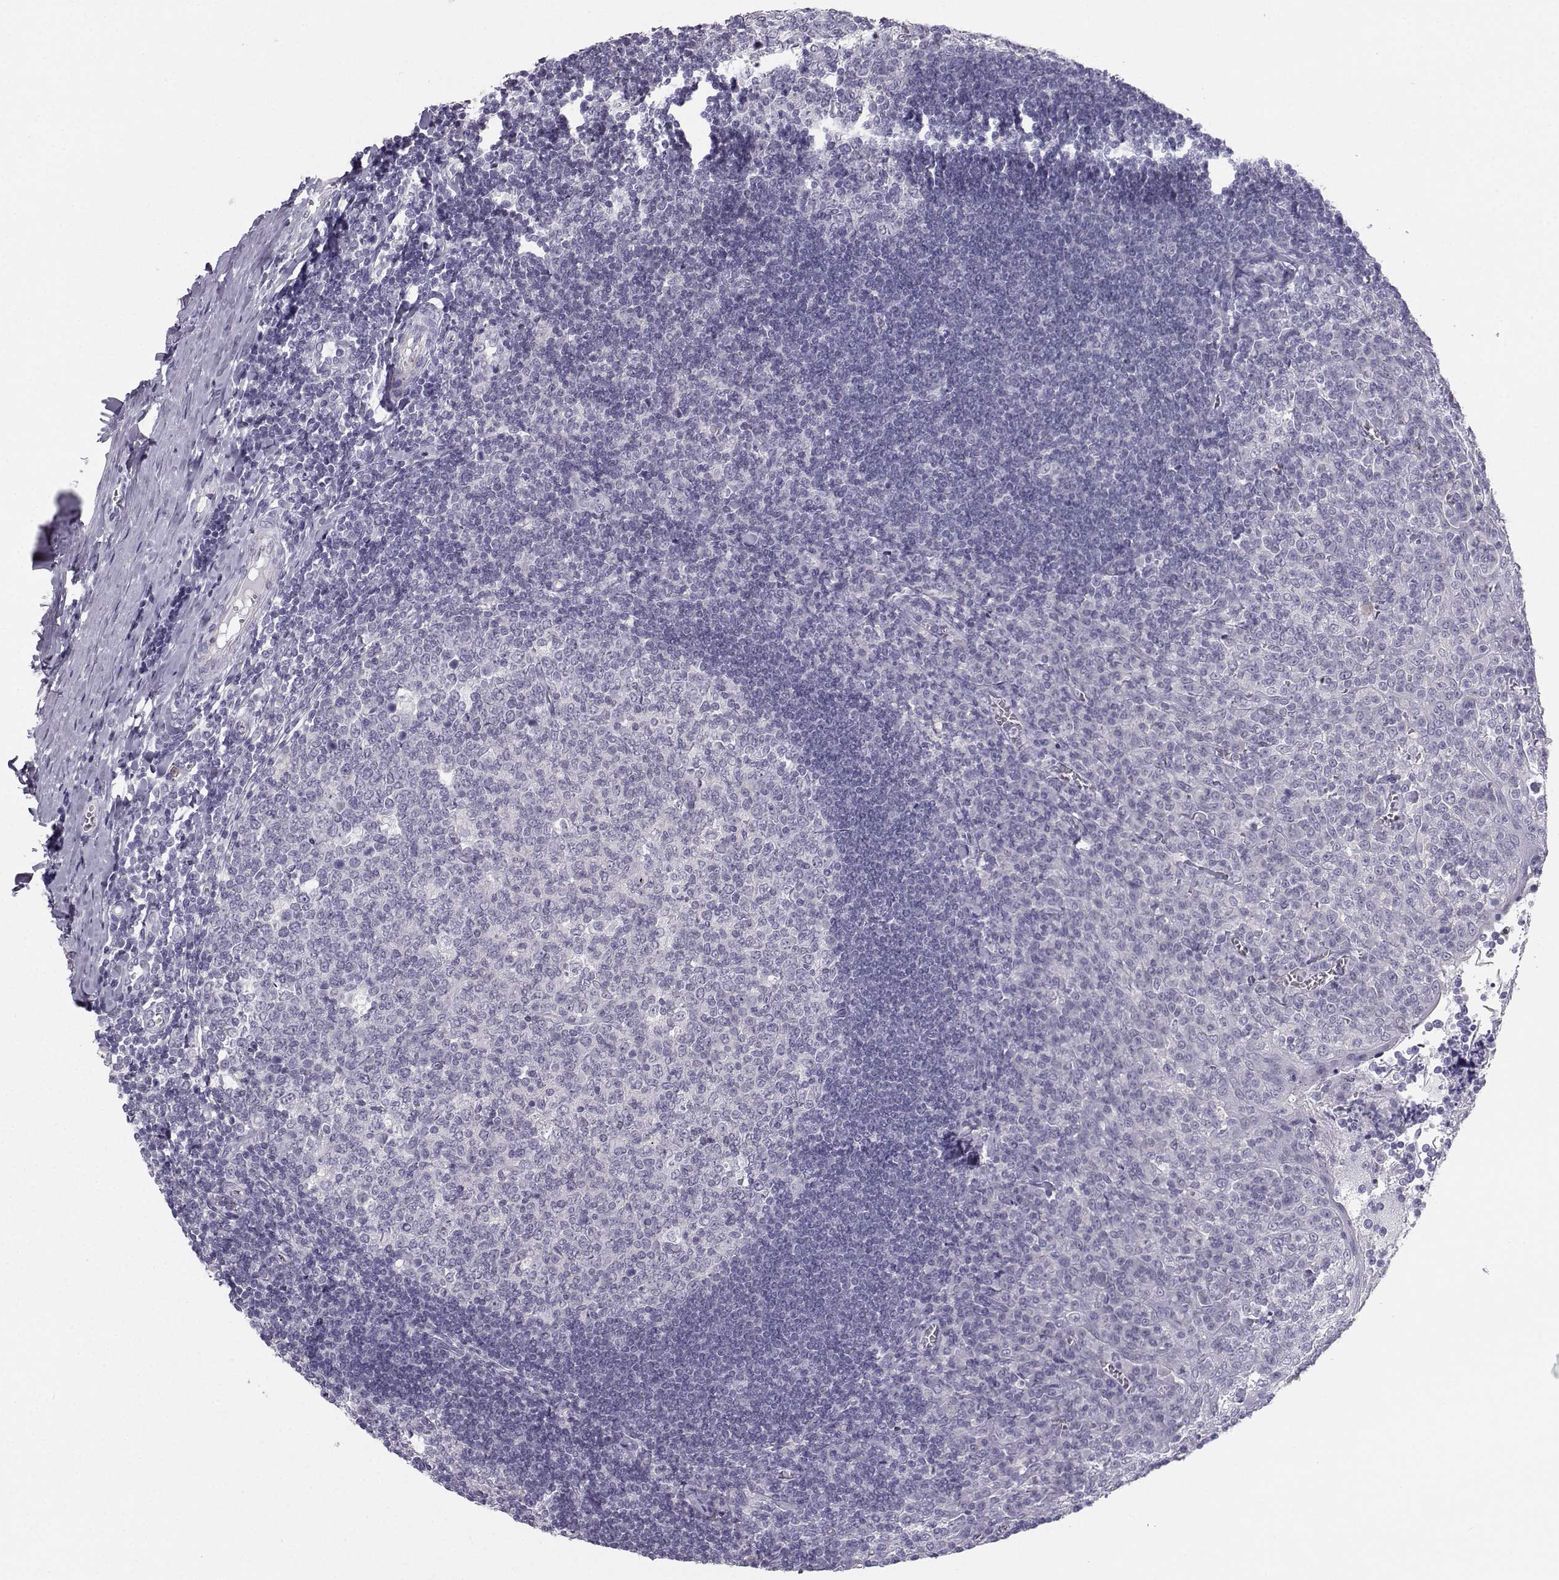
{"staining": {"intensity": "negative", "quantity": "none", "location": "none"}, "tissue": "tonsil", "cell_type": "Germinal center cells", "image_type": "normal", "snomed": [{"axis": "morphology", "description": "Normal tissue, NOS"}, {"axis": "topography", "description": "Tonsil"}], "caption": "This is an IHC image of normal human tonsil. There is no staining in germinal center cells.", "gene": "SYCE1", "patient": {"sex": "female", "age": 12}}